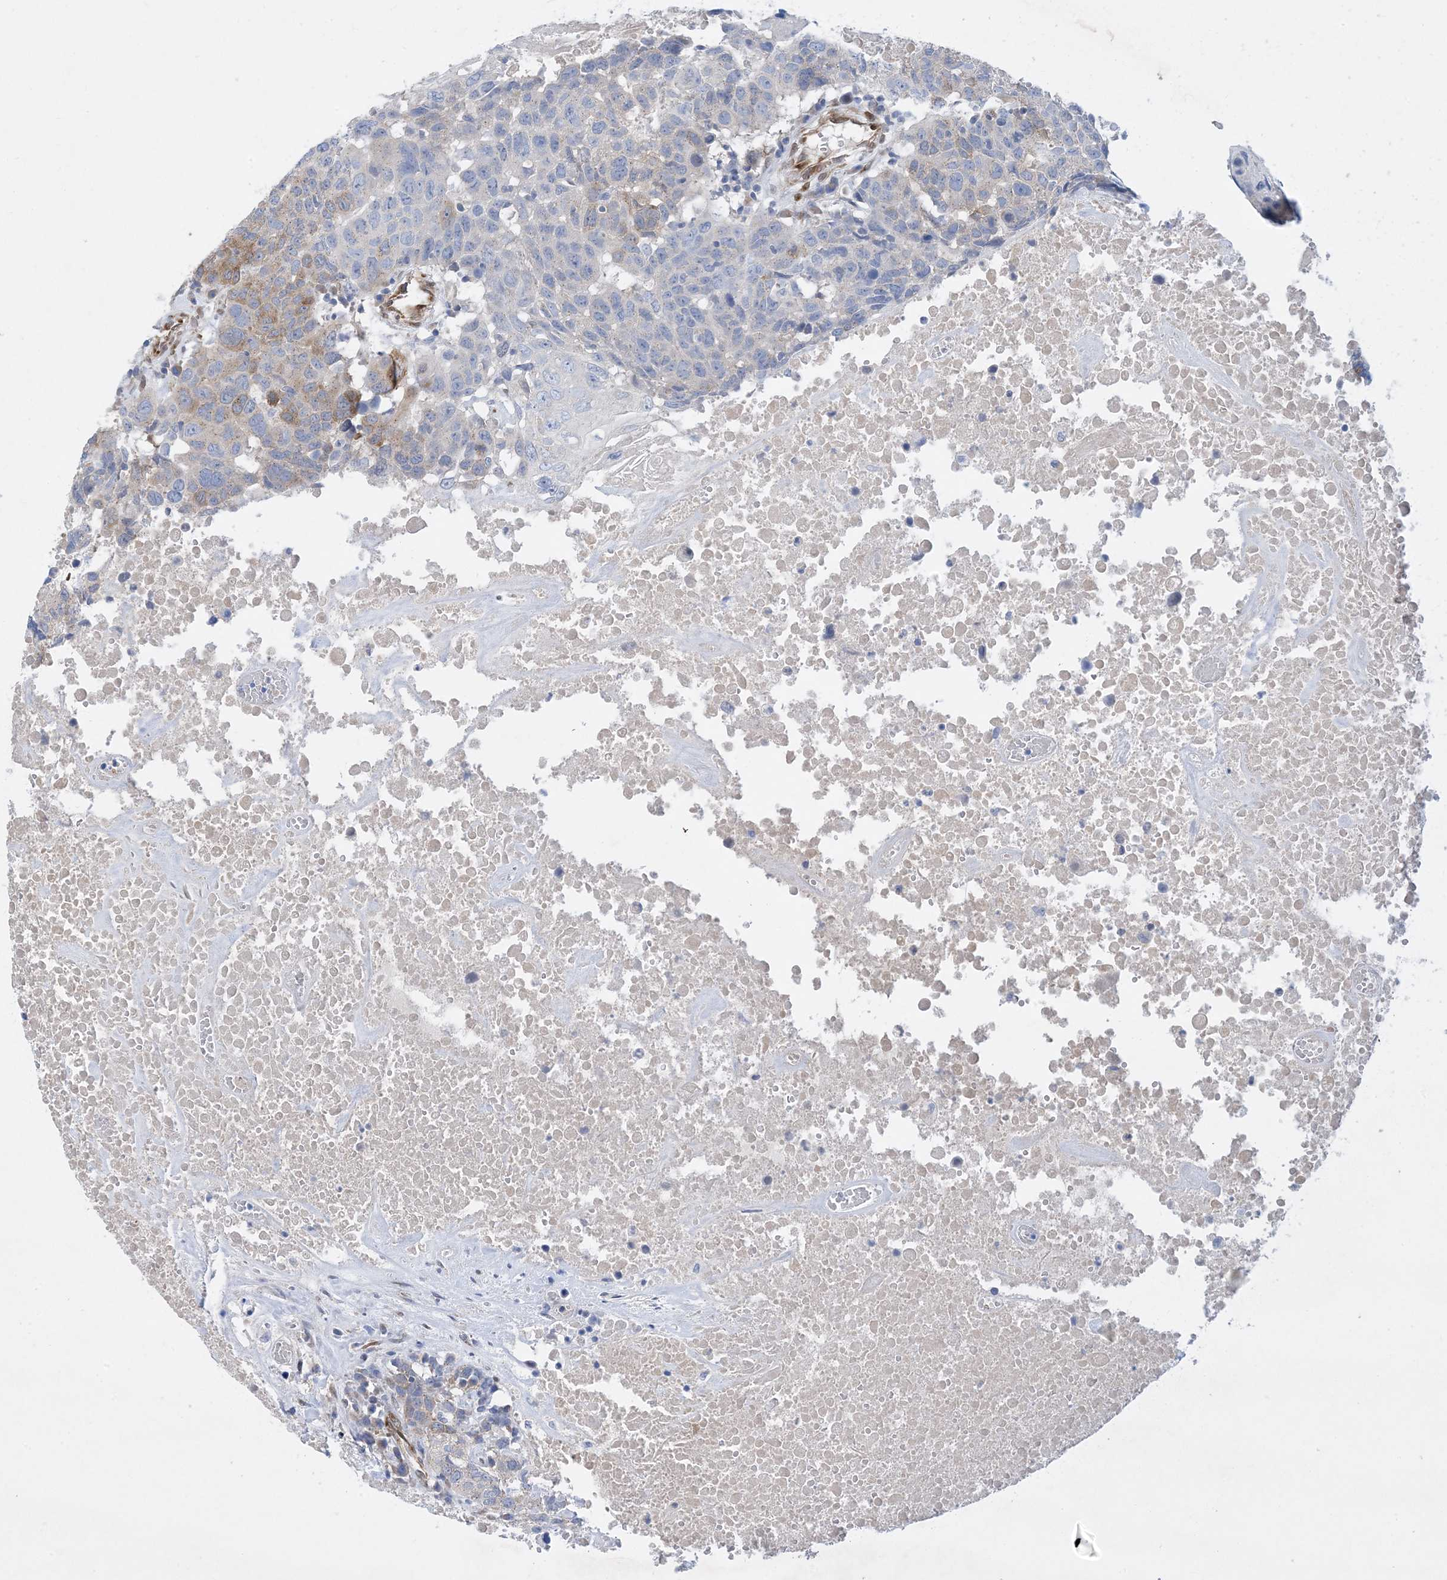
{"staining": {"intensity": "weak", "quantity": "<25%", "location": "cytoplasmic/membranous"}, "tissue": "head and neck cancer", "cell_type": "Tumor cells", "image_type": "cancer", "snomed": [{"axis": "morphology", "description": "Squamous cell carcinoma, NOS"}, {"axis": "topography", "description": "Head-Neck"}], "caption": "Immunohistochemistry (IHC) micrograph of neoplastic tissue: human head and neck cancer (squamous cell carcinoma) stained with DAB reveals no significant protein expression in tumor cells.", "gene": "RBMS3", "patient": {"sex": "male", "age": 66}}